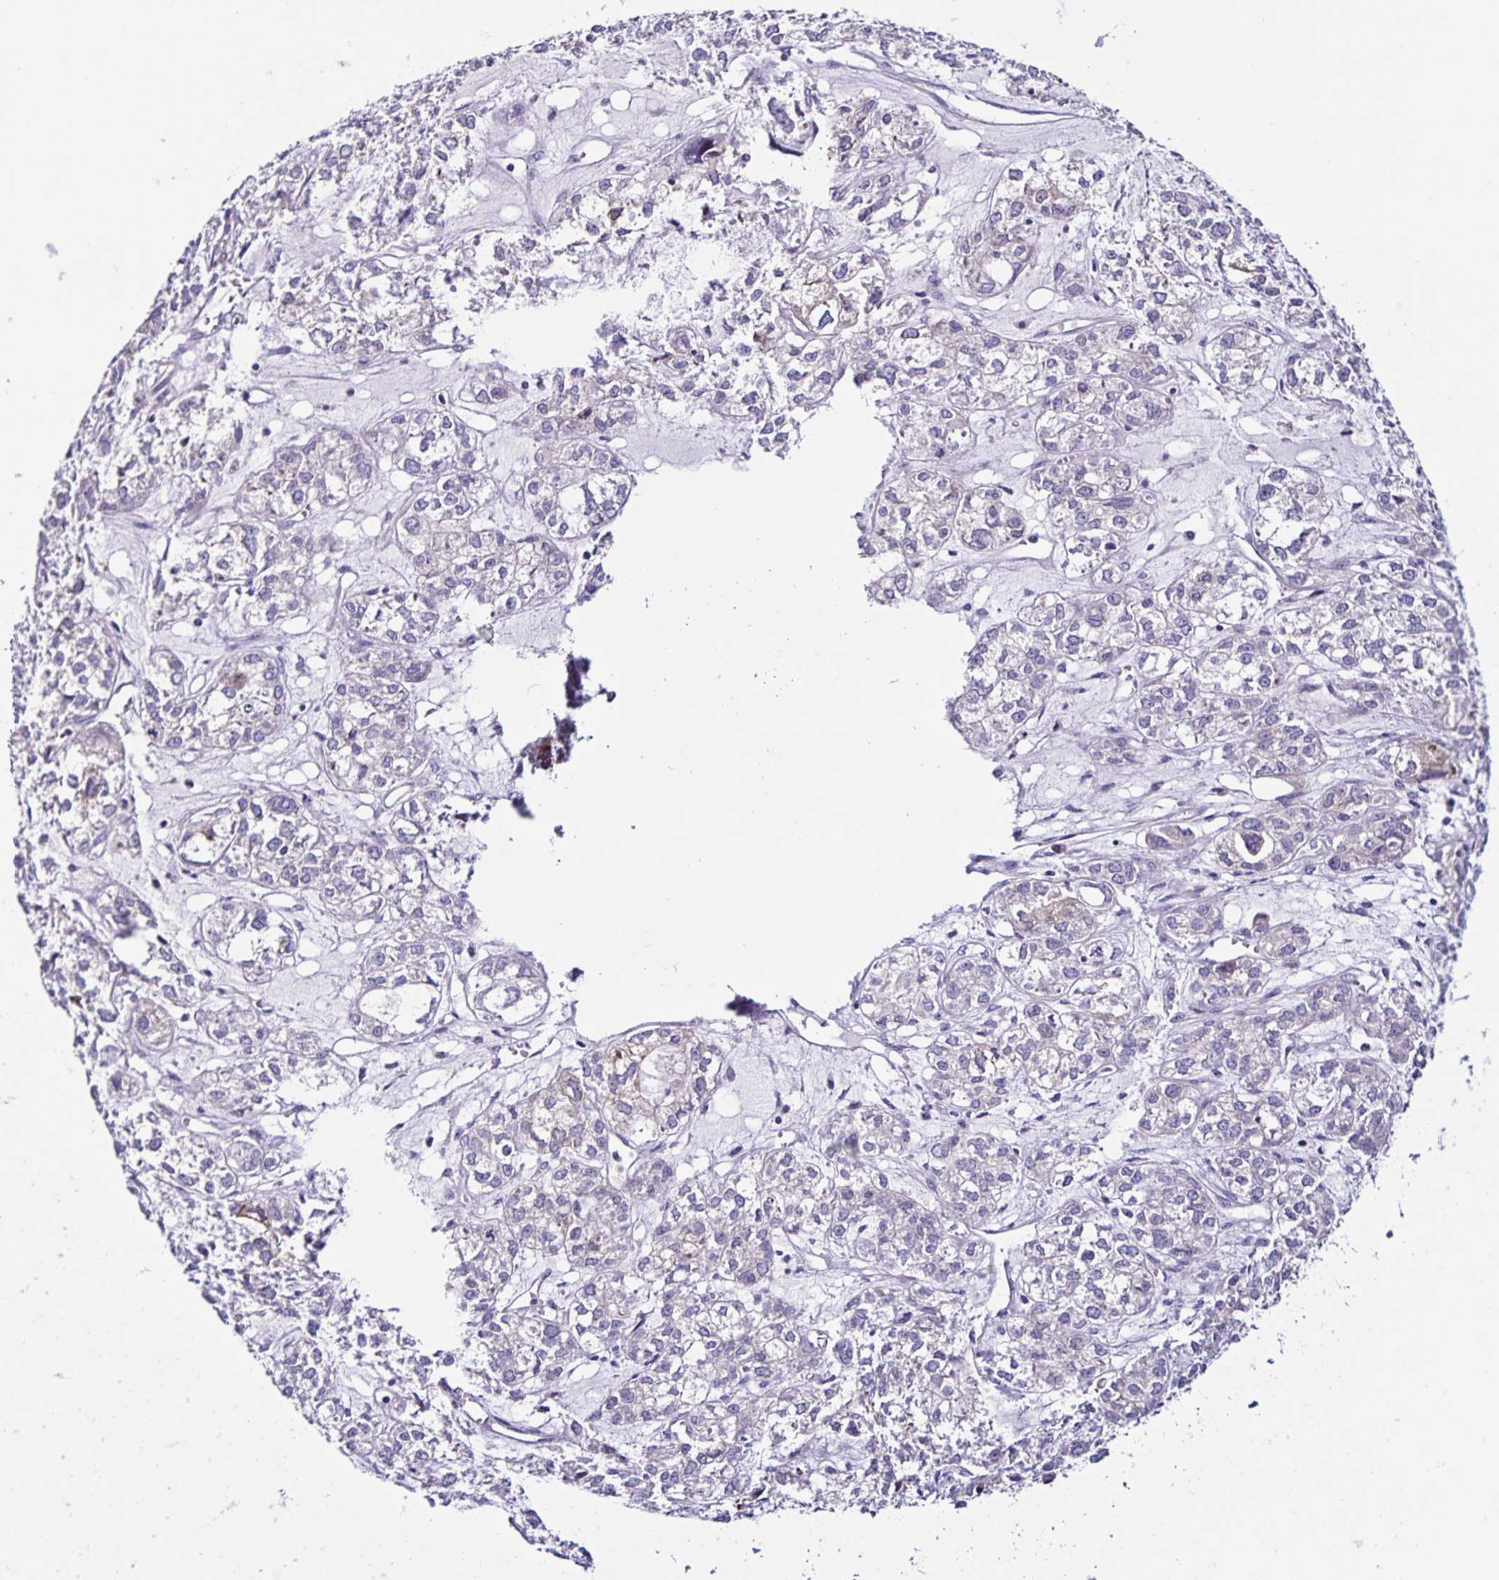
{"staining": {"intensity": "negative", "quantity": "none", "location": "none"}, "tissue": "ovarian cancer", "cell_type": "Tumor cells", "image_type": "cancer", "snomed": [{"axis": "morphology", "description": "Carcinoma, endometroid"}, {"axis": "topography", "description": "Ovary"}], "caption": "IHC image of human ovarian cancer (endometroid carcinoma) stained for a protein (brown), which demonstrates no expression in tumor cells.", "gene": "RNFT2", "patient": {"sex": "female", "age": 64}}